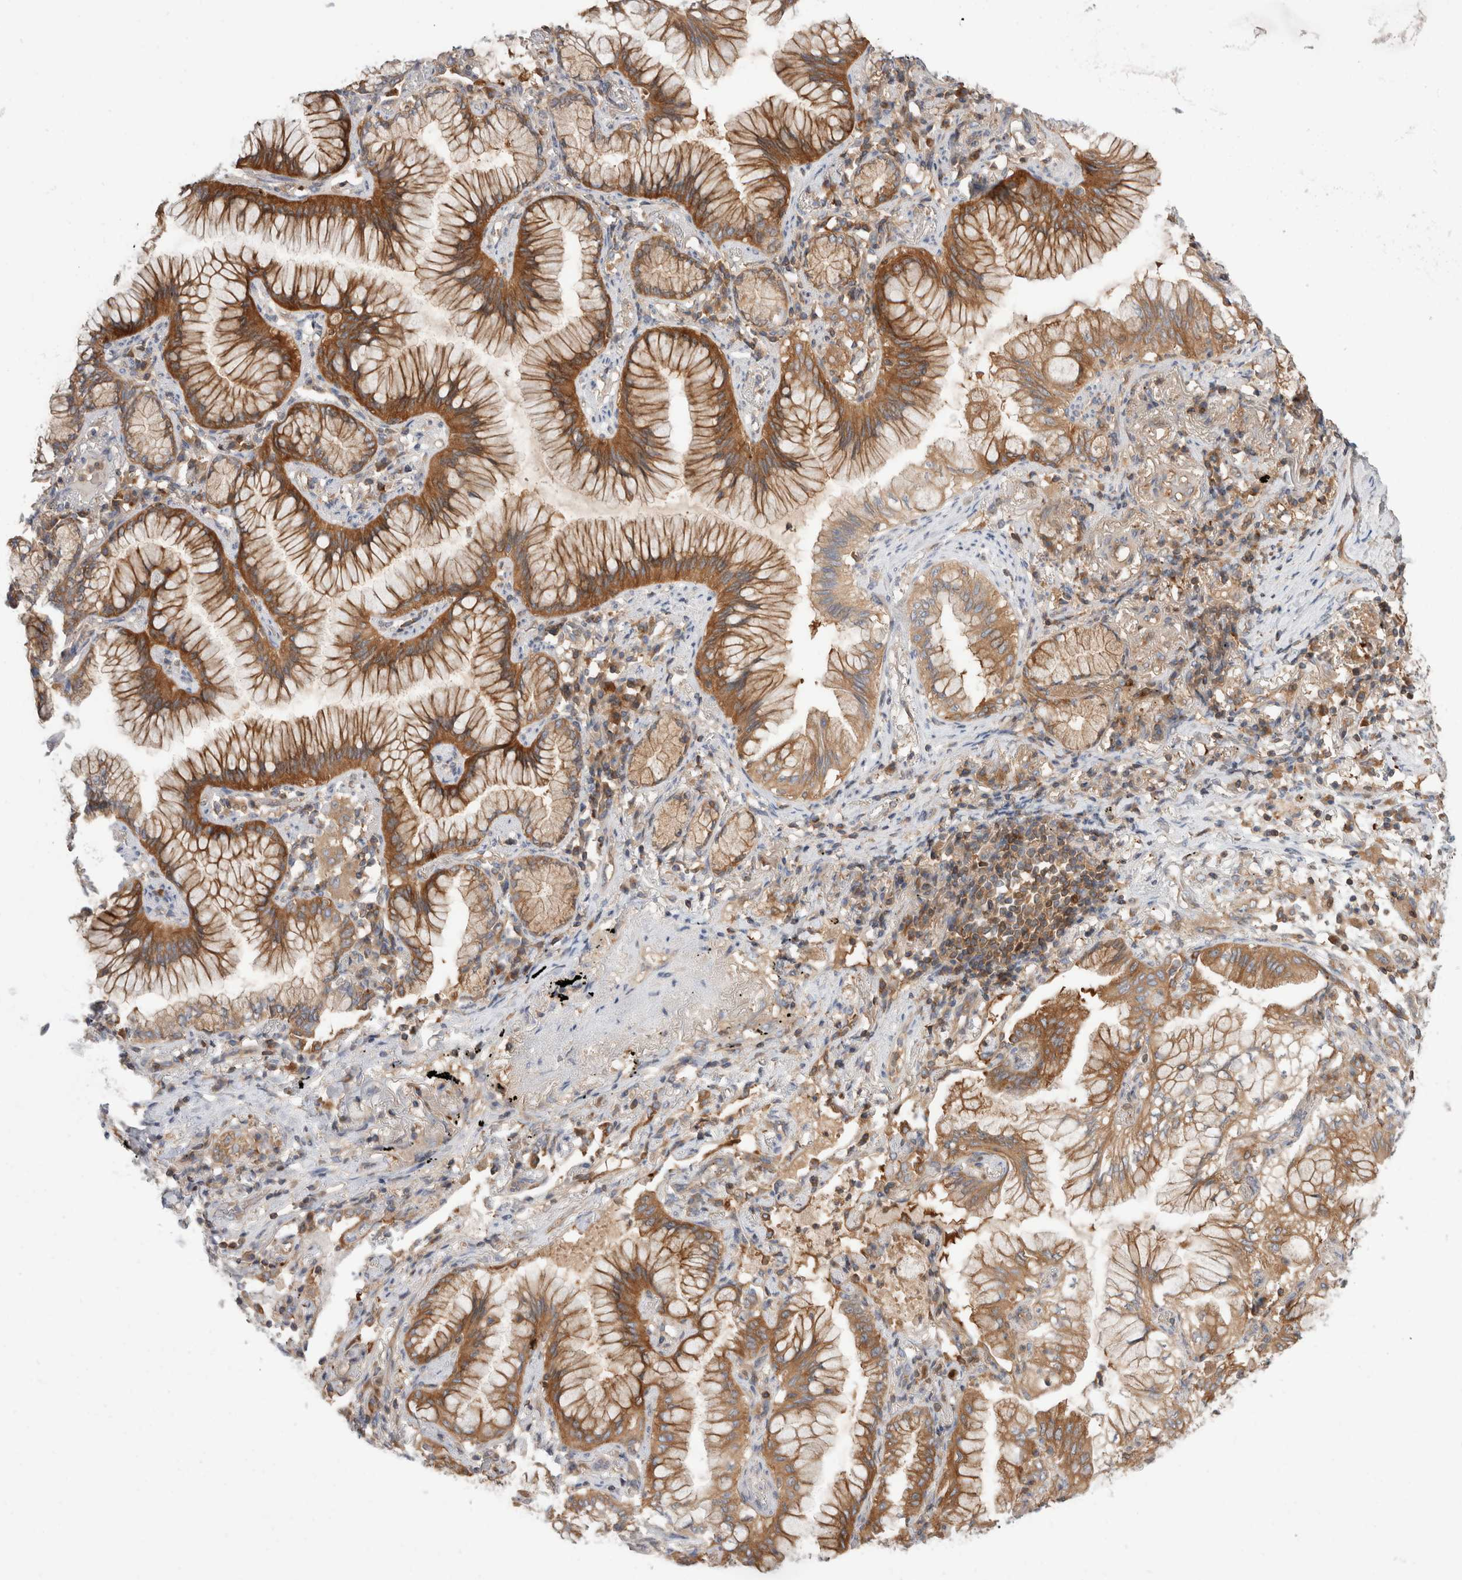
{"staining": {"intensity": "strong", "quantity": ">75%", "location": "cytoplasmic/membranous"}, "tissue": "lung cancer", "cell_type": "Tumor cells", "image_type": "cancer", "snomed": [{"axis": "morphology", "description": "Adenocarcinoma, NOS"}, {"axis": "topography", "description": "Lung"}], "caption": "Immunohistochemical staining of human lung cancer demonstrates strong cytoplasmic/membranous protein staining in about >75% of tumor cells. (DAB (3,3'-diaminobenzidine) IHC with brightfield microscopy, high magnification).", "gene": "KLHL14", "patient": {"sex": "female", "age": 70}}